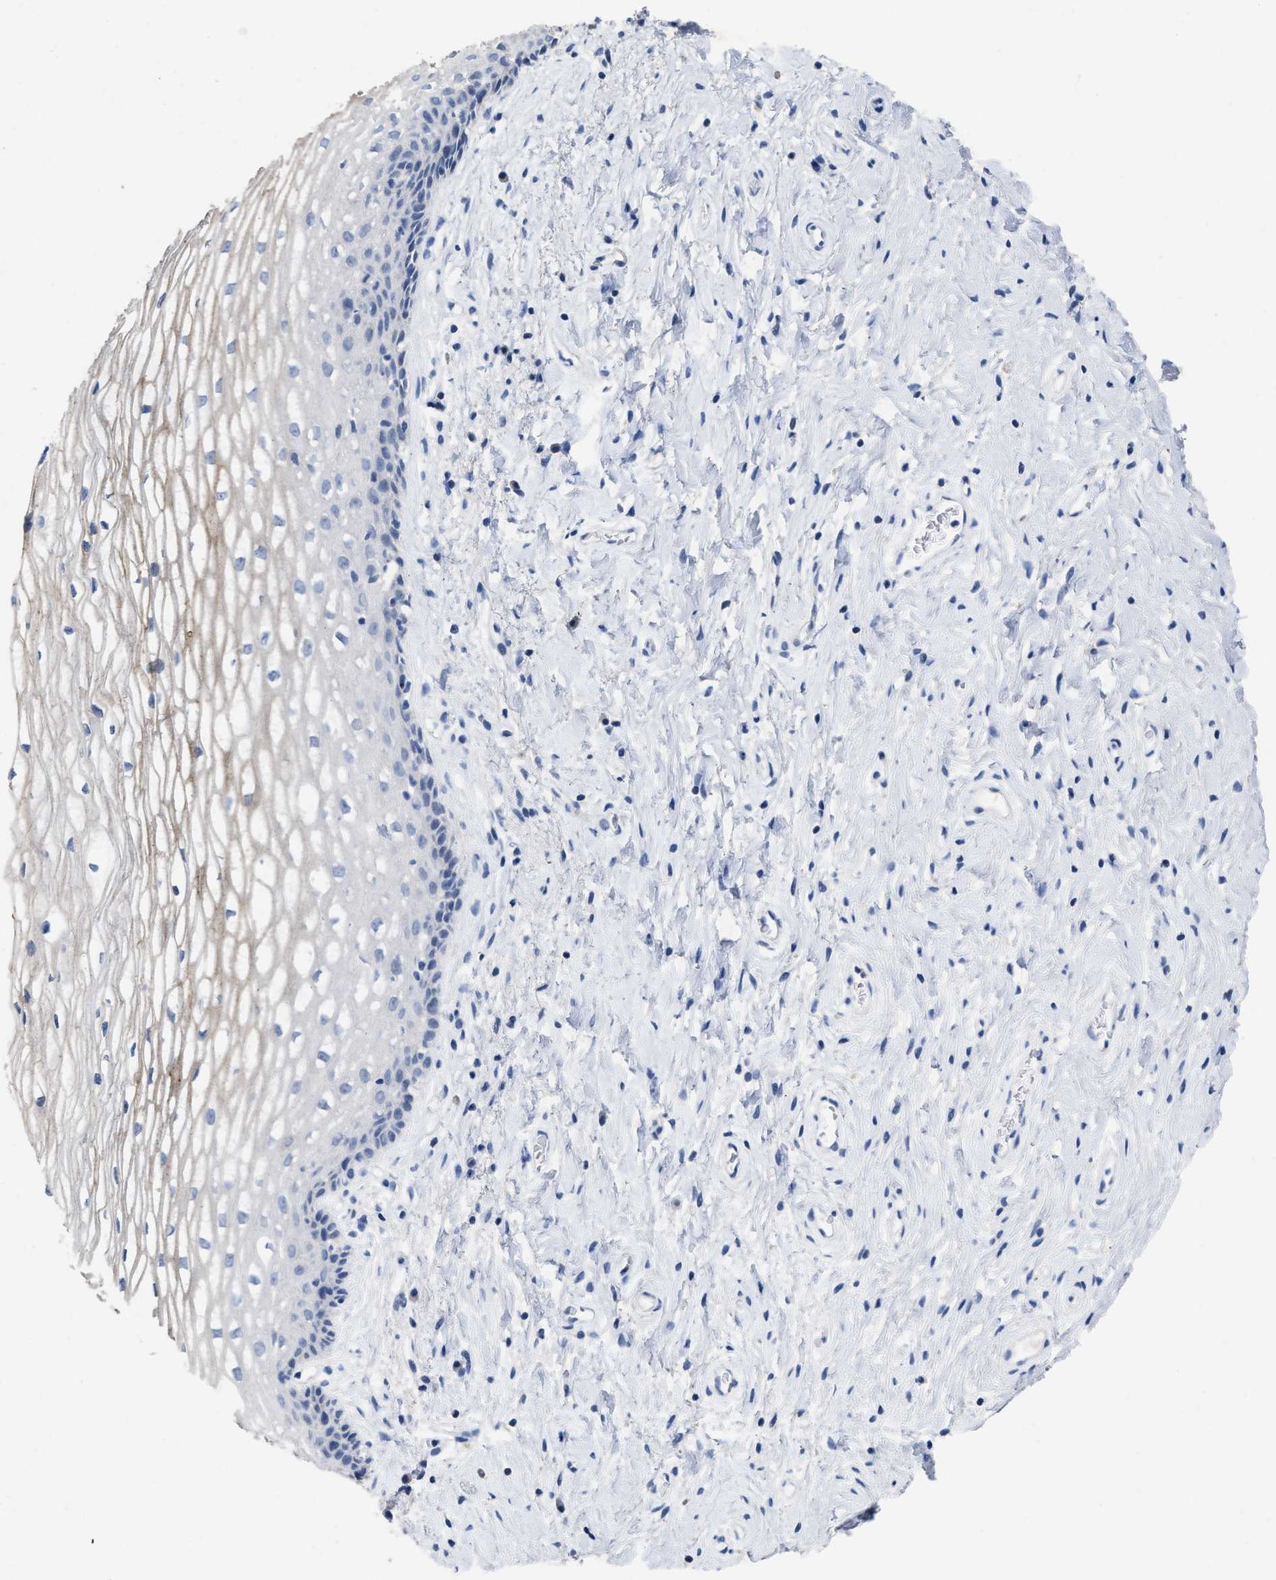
{"staining": {"intensity": "negative", "quantity": "none", "location": "none"}, "tissue": "cervix", "cell_type": "Glandular cells", "image_type": "normal", "snomed": [{"axis": "morphology", "description": "Normal tissue, NOS"}, {"axis": "topography", "description": "Cervix"}], "caption": "Immunohistochemical staining of normal cervix exhibits no significant staining in glandular cells. (DAB immunohistochemistry (IHC) with hematoxylin counter stain).", "gene": "CEACAM5", "patient": {"sex": "female", "age": 77}}